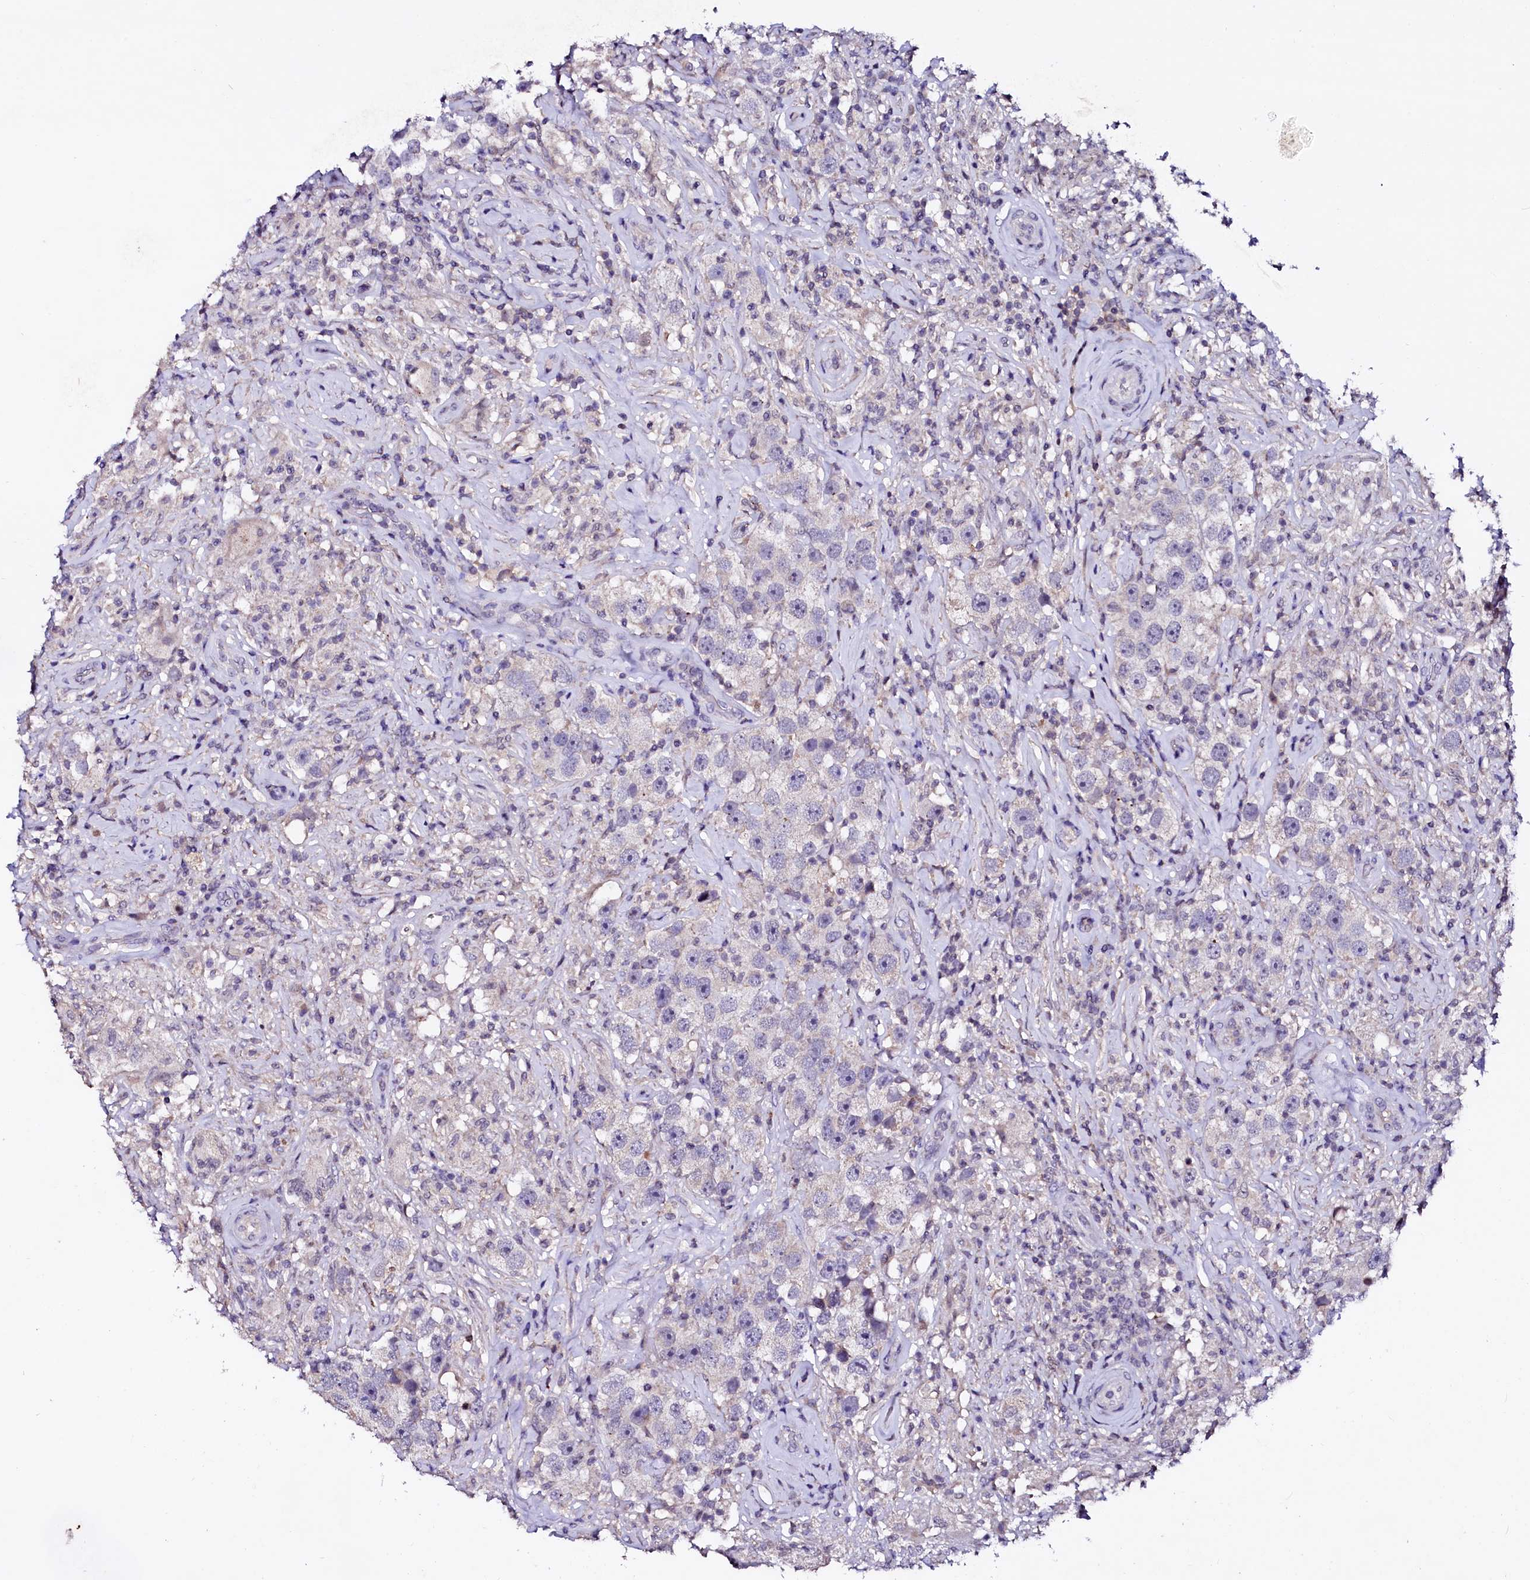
{"staining": {"intensity": "negative", "quantity": "none", "location": "none"}, "tissue": "testis cancer", "cell_type": "Tumor cells", "image_type": "cancer", "snomed": [{"axis": "morphology", "description": "Seminoma, NOS"}, {"axis": "topography", "description": "Testis"}], "caption": "DAB (3,3'-diaminobenzidine) immunohistochemical staining of human seminoma (testis) displays no significant positivity in tumor cells.", "gene": "NALF1", "patient": {"sex": "male", "age": 49}}